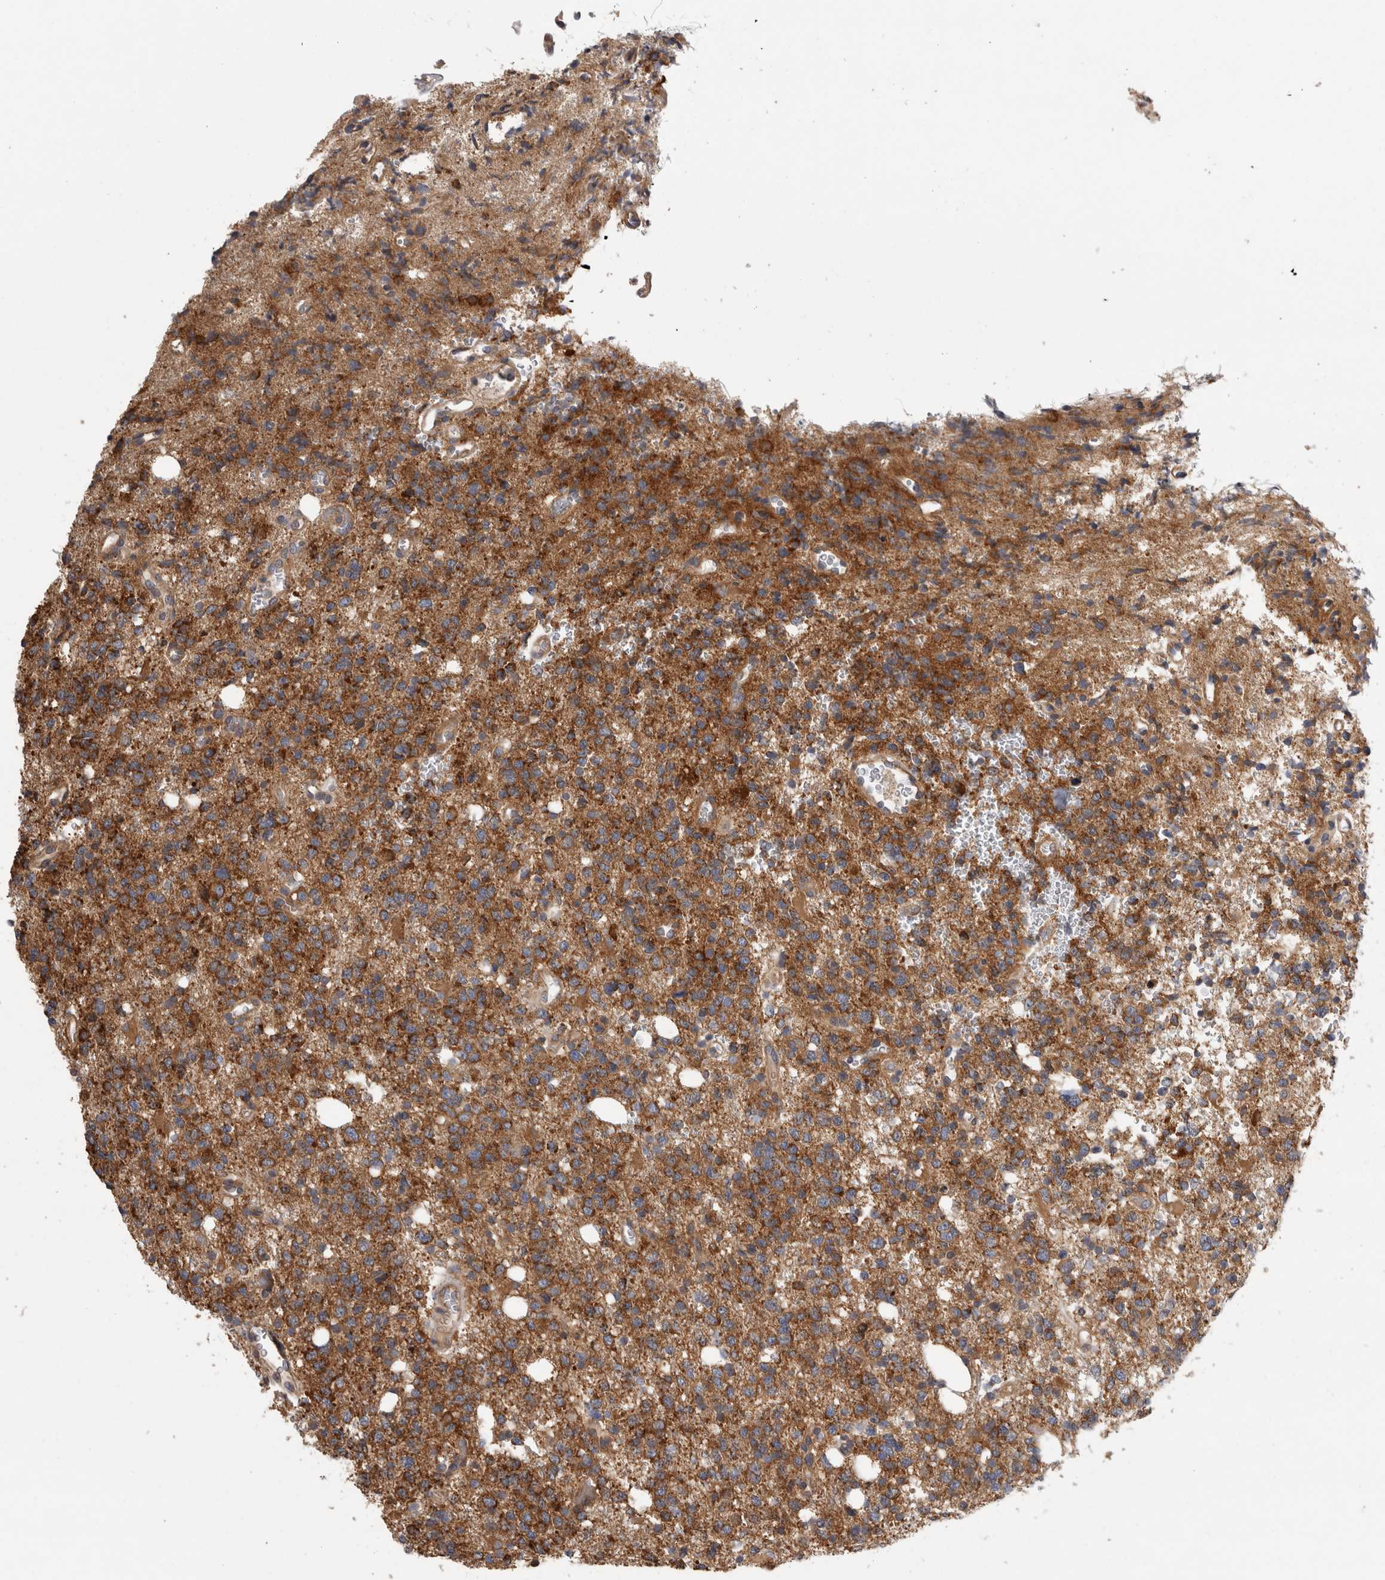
{"staining": {"intensity": "strong", "quantity": ">75%", "location": "cytoplasmic/membranous"}, "tissue": "glioma", "cell_type": "Tumor cells", "image_type": "cancer", "snomed": [{"axis": "morphology", "description": "Glioma, malignant, High grade"}, {"axis": "topography", "description": "Brain"}], "caption": "Immunohistochemical staining of malignant glioma (high-grade) exhibits strong cytoplasmic/membranous protein staining in about >75% of tumor cells. (DAB = brown stain, brightfield microscopy at high magnification).", "gene": "GRIK2", "patient": {"sex": "female", "age": 62}}